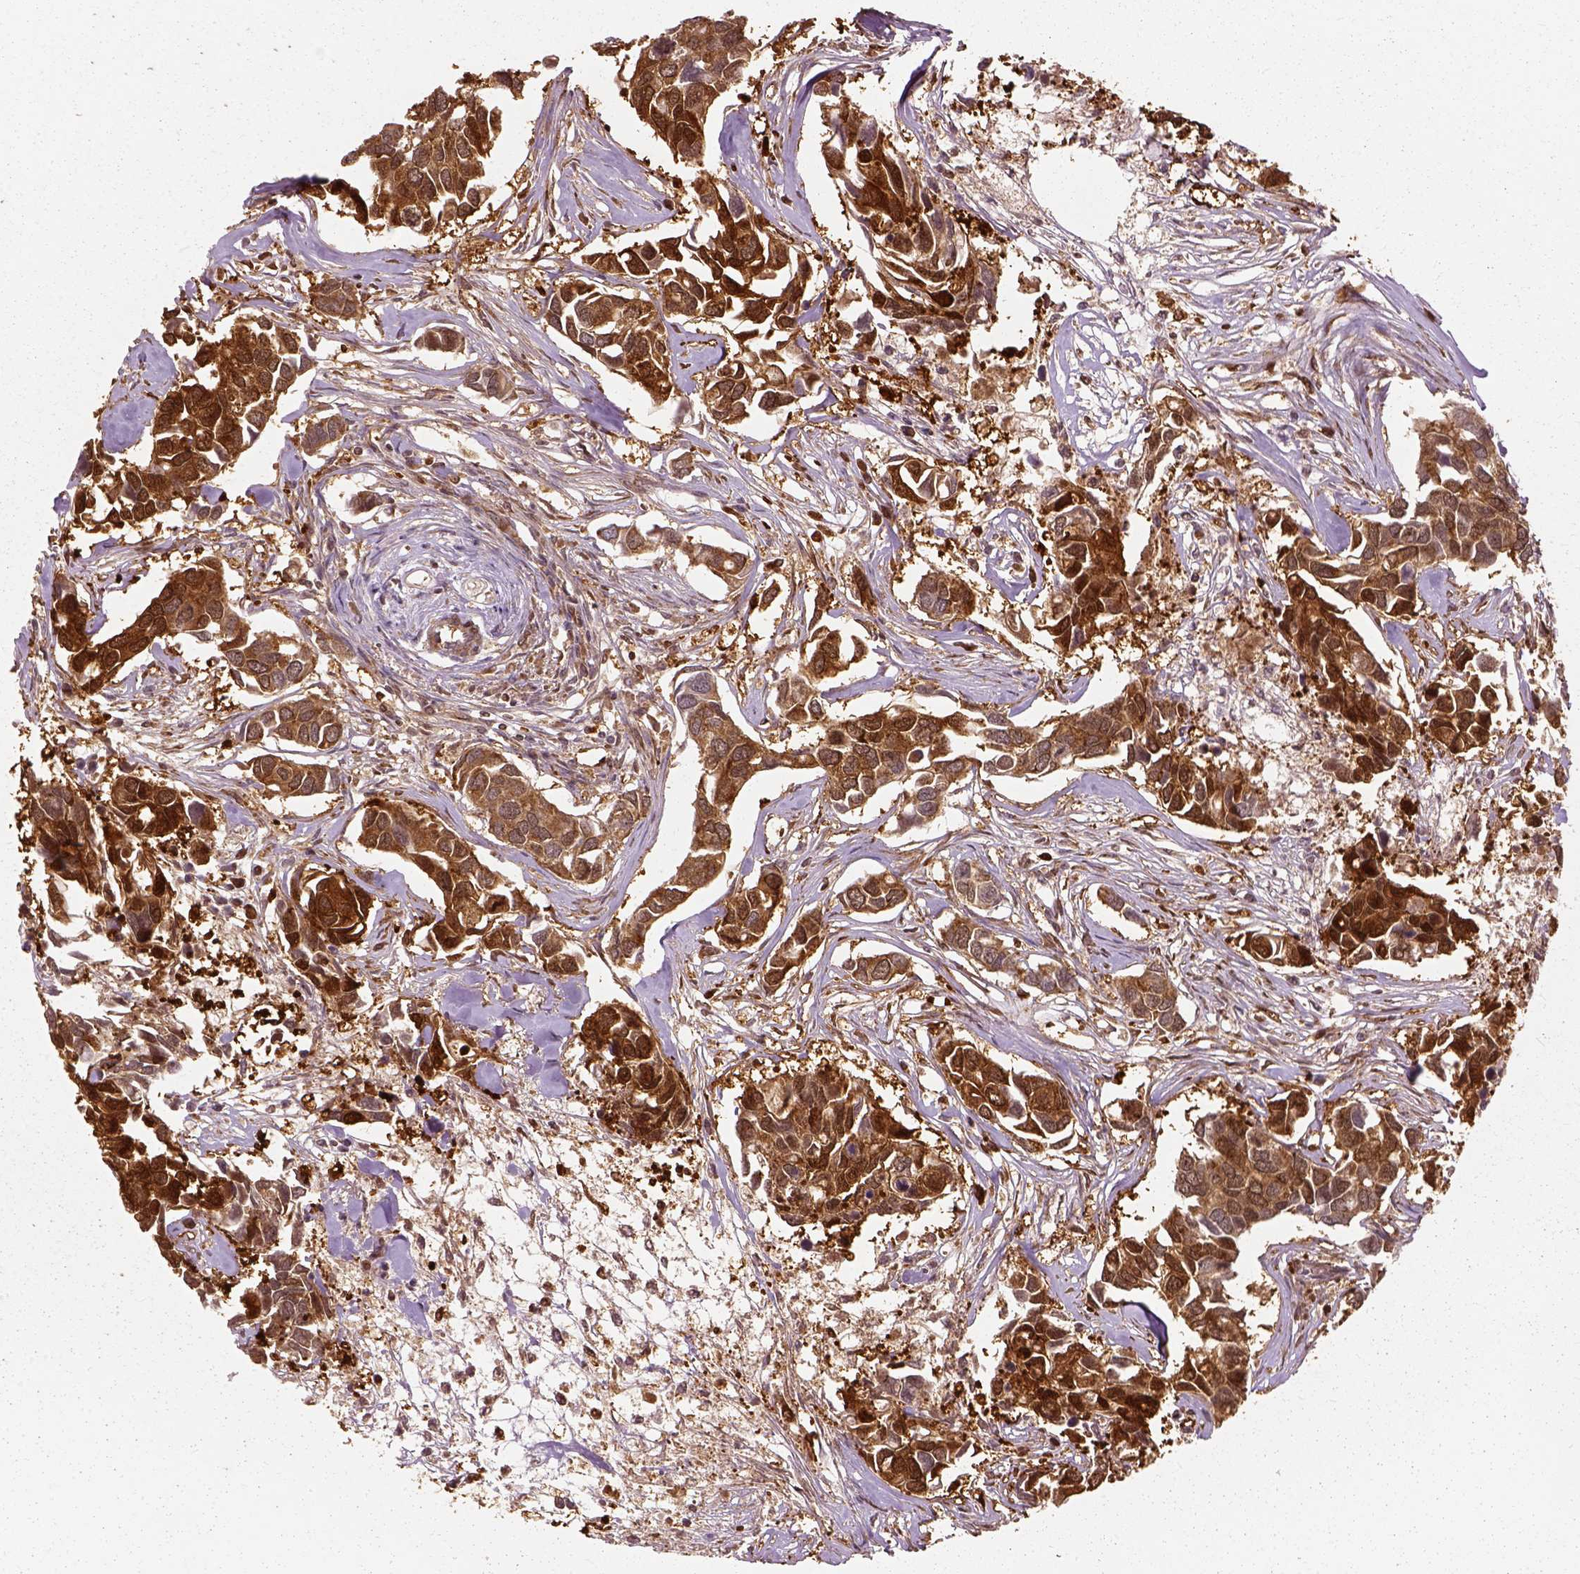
{"staining": {"intensity": "strong", "quantity": ">75%", "location": "cytoplasmic/membranous"}, "tissue": "breast cancer", "cell_type": "Tumor cells", "image_type": "cancer", "snomed": [{"axis": "morphology", "description": "Duct carcinoma"}, {"axis": "topography", "description": "Breast"}], "caption": "This image reveals breast intraductal carcinoma stained with immunohistochemistry (IHC) to label a protein in brown. The cytoplasmic/membranous of tumor cells show strong positivity for the protein. Nuclei are counter-stained blue.", "gene": "GPI", "patient": {"sex": "female", "age": 83}}